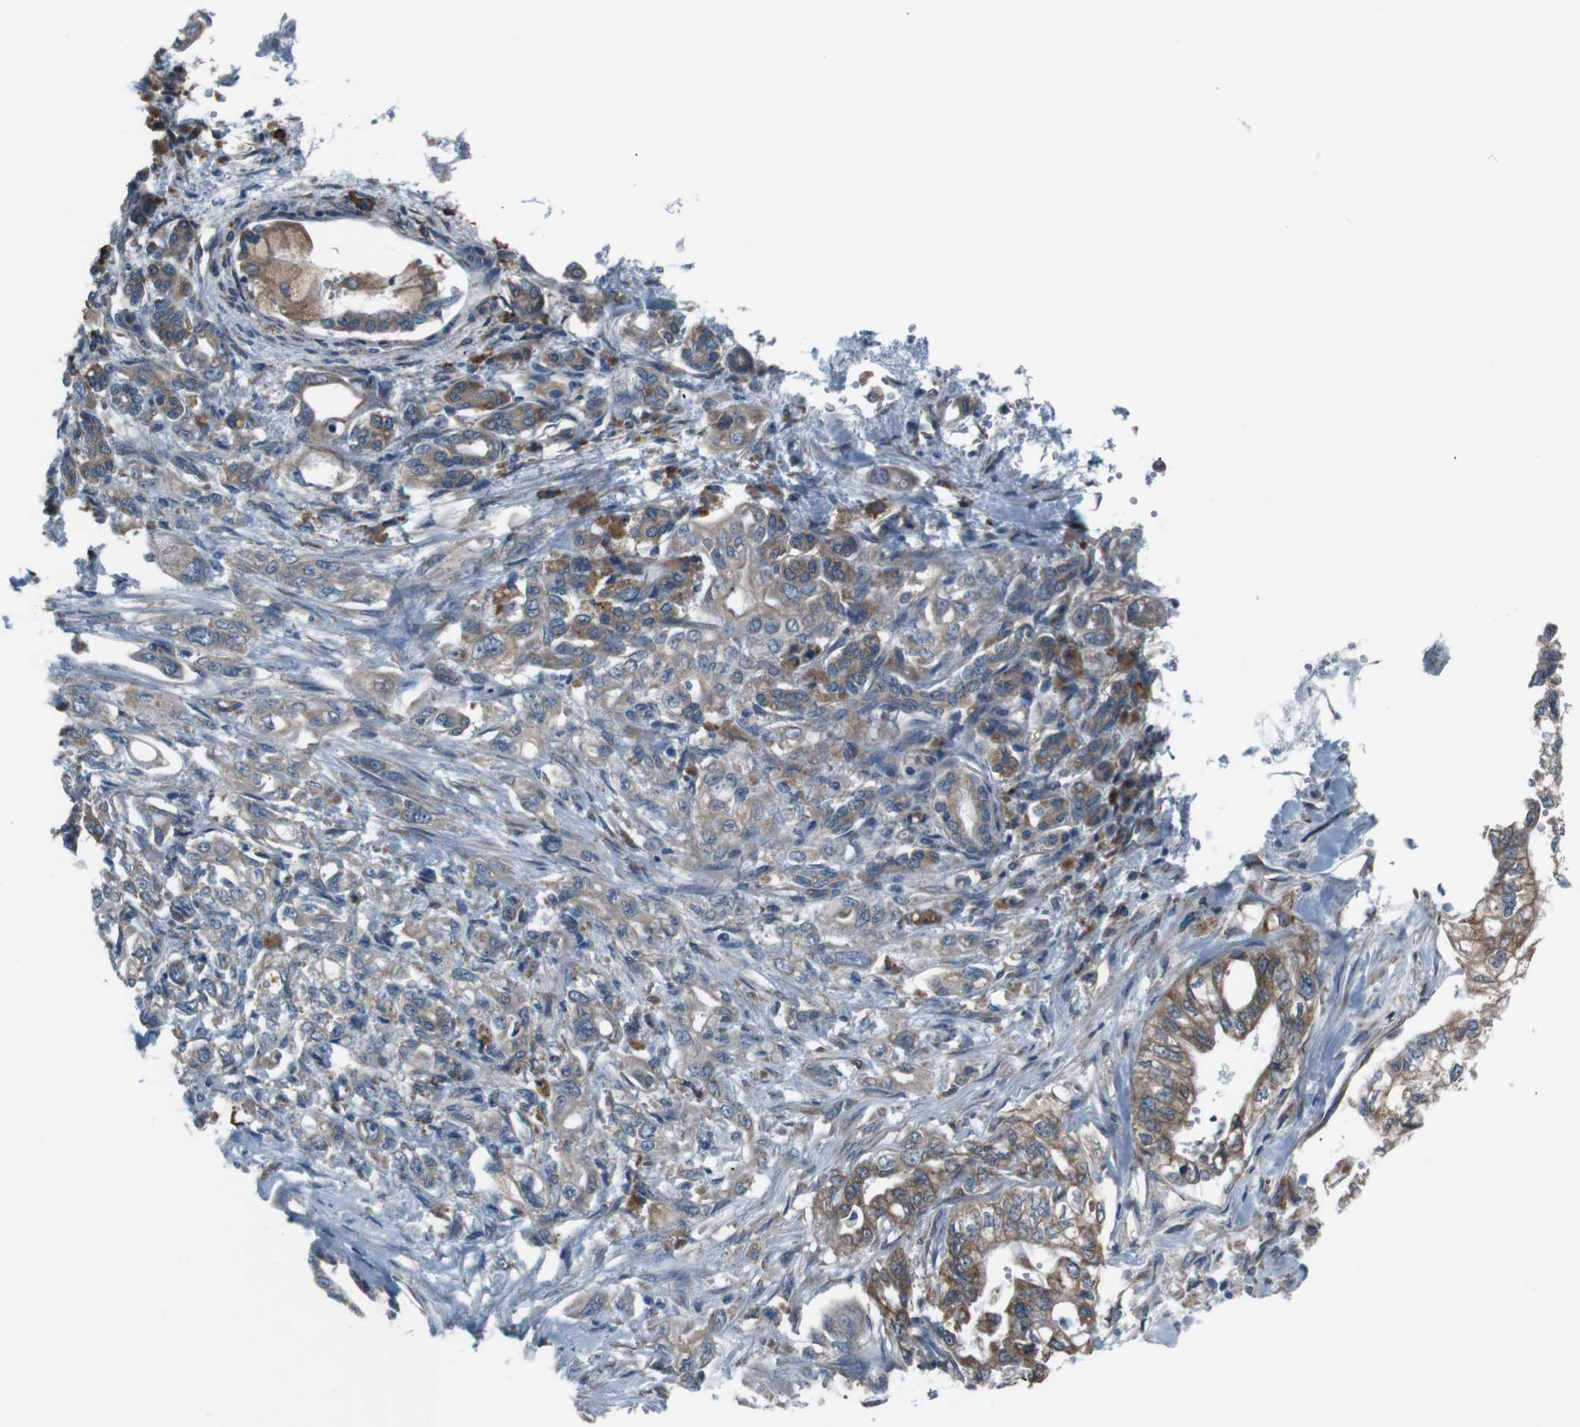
{"staining": {"intensity": "weak", "quantity": ">75%", "location": "cytoplasmic/membranous"}, "tissue": "pancreatic cancer", "cell_type": "Tumor cells", "image_type": "cancer", "snomed": [{"axis": "morphology", "description": "Normal tissue, NOS"}, {"axis": "topography", "description": "Pancreas"}], "caption": "Approximately >75% of tumor cells in pancreatic cancer exhibit weak cytoplasmic/membranous protein staining as visualized by brown immunohistochemical staining.", "gene": "SIGMAR1", "patient": {"sex": "male", "age": 42}}